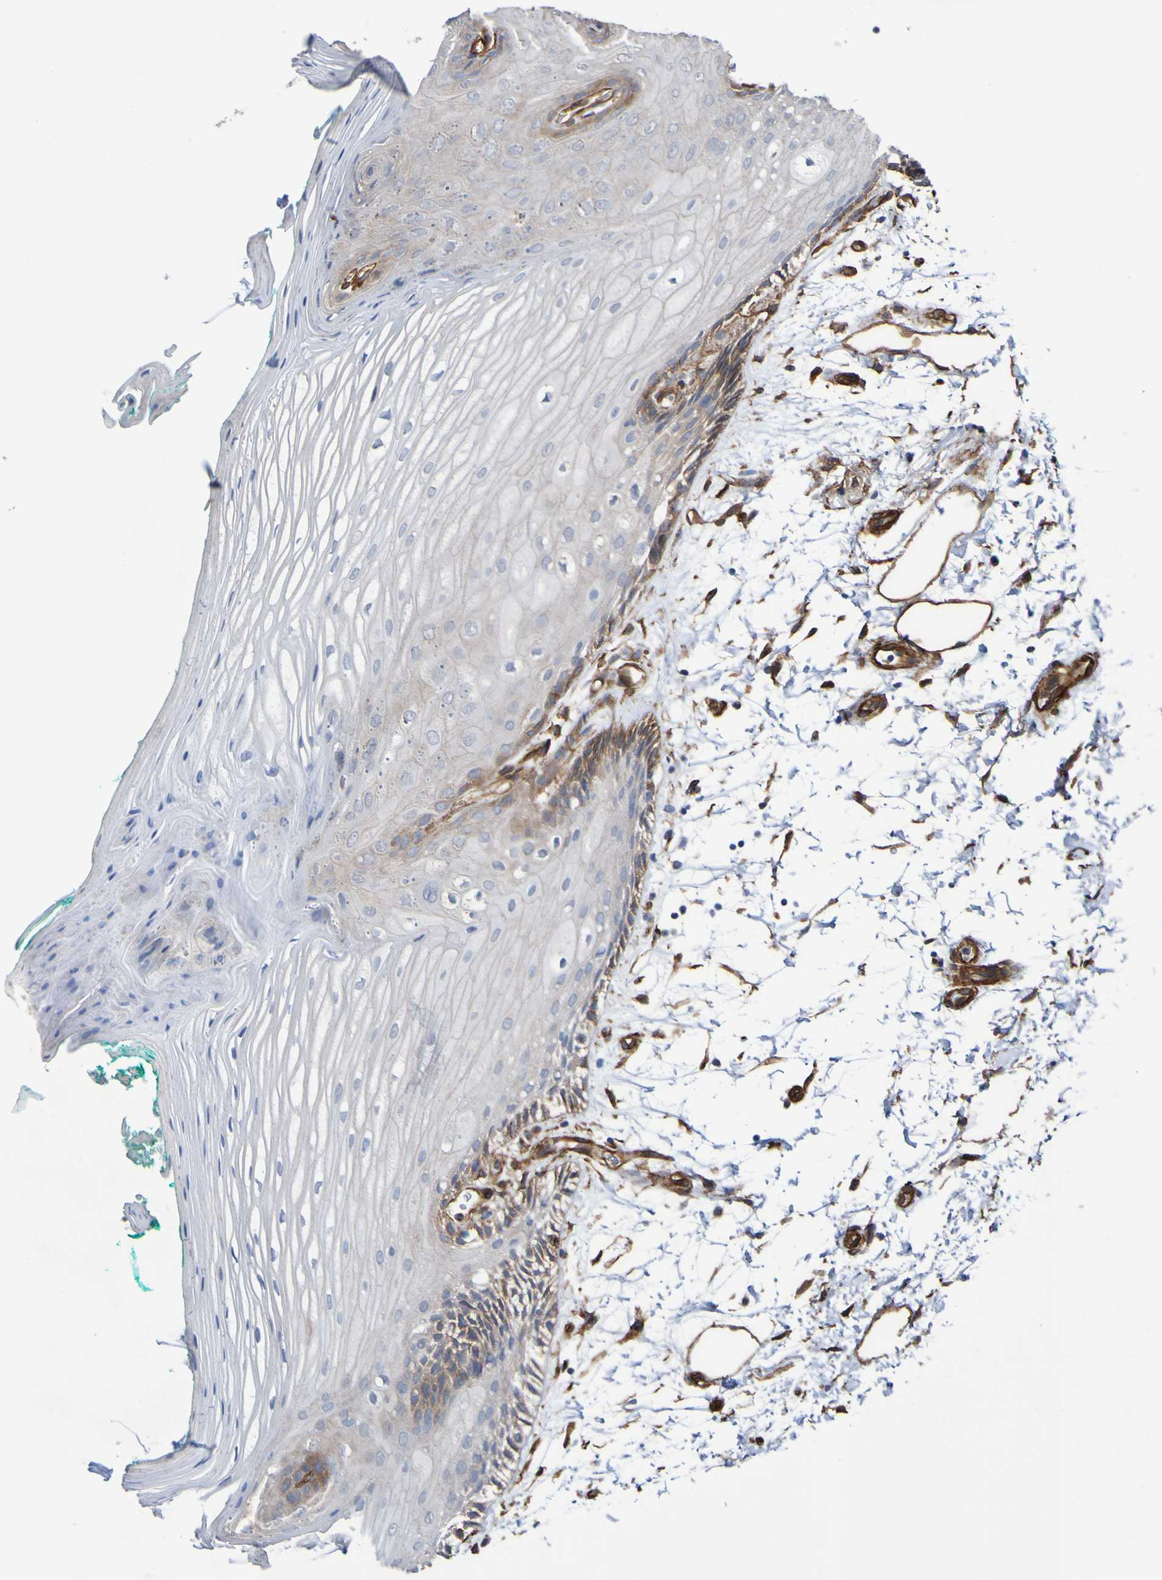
{"staining": {"intensity": "moderate", "quantity": "<25%", "location": "cytoplasmic/membranous"}, "tissue": "oral mucosa", "cell_type": "Squamous epithelial cells", "image_type": "normal", "snomed": [{"axis": "morphology", "description": "Normal tissue, NOS"}, {"axis": "topography", "description": "Skeletal muscle"}, {"axis": "topography", "description": "Oral tissue"}, {"axis": "topography", "description": "Peripheral nerve tissue"}], "caption": "Immunohistochemical staining of unremarkable oral mucosa shows low levels of moderate cytoplasmic/membranous staining in approximately <25% of squamous epithelial cells. Nuclei are stained in blue.", "gene": "ELMOD3", "patient": {"sex": "female", "age": 84}}